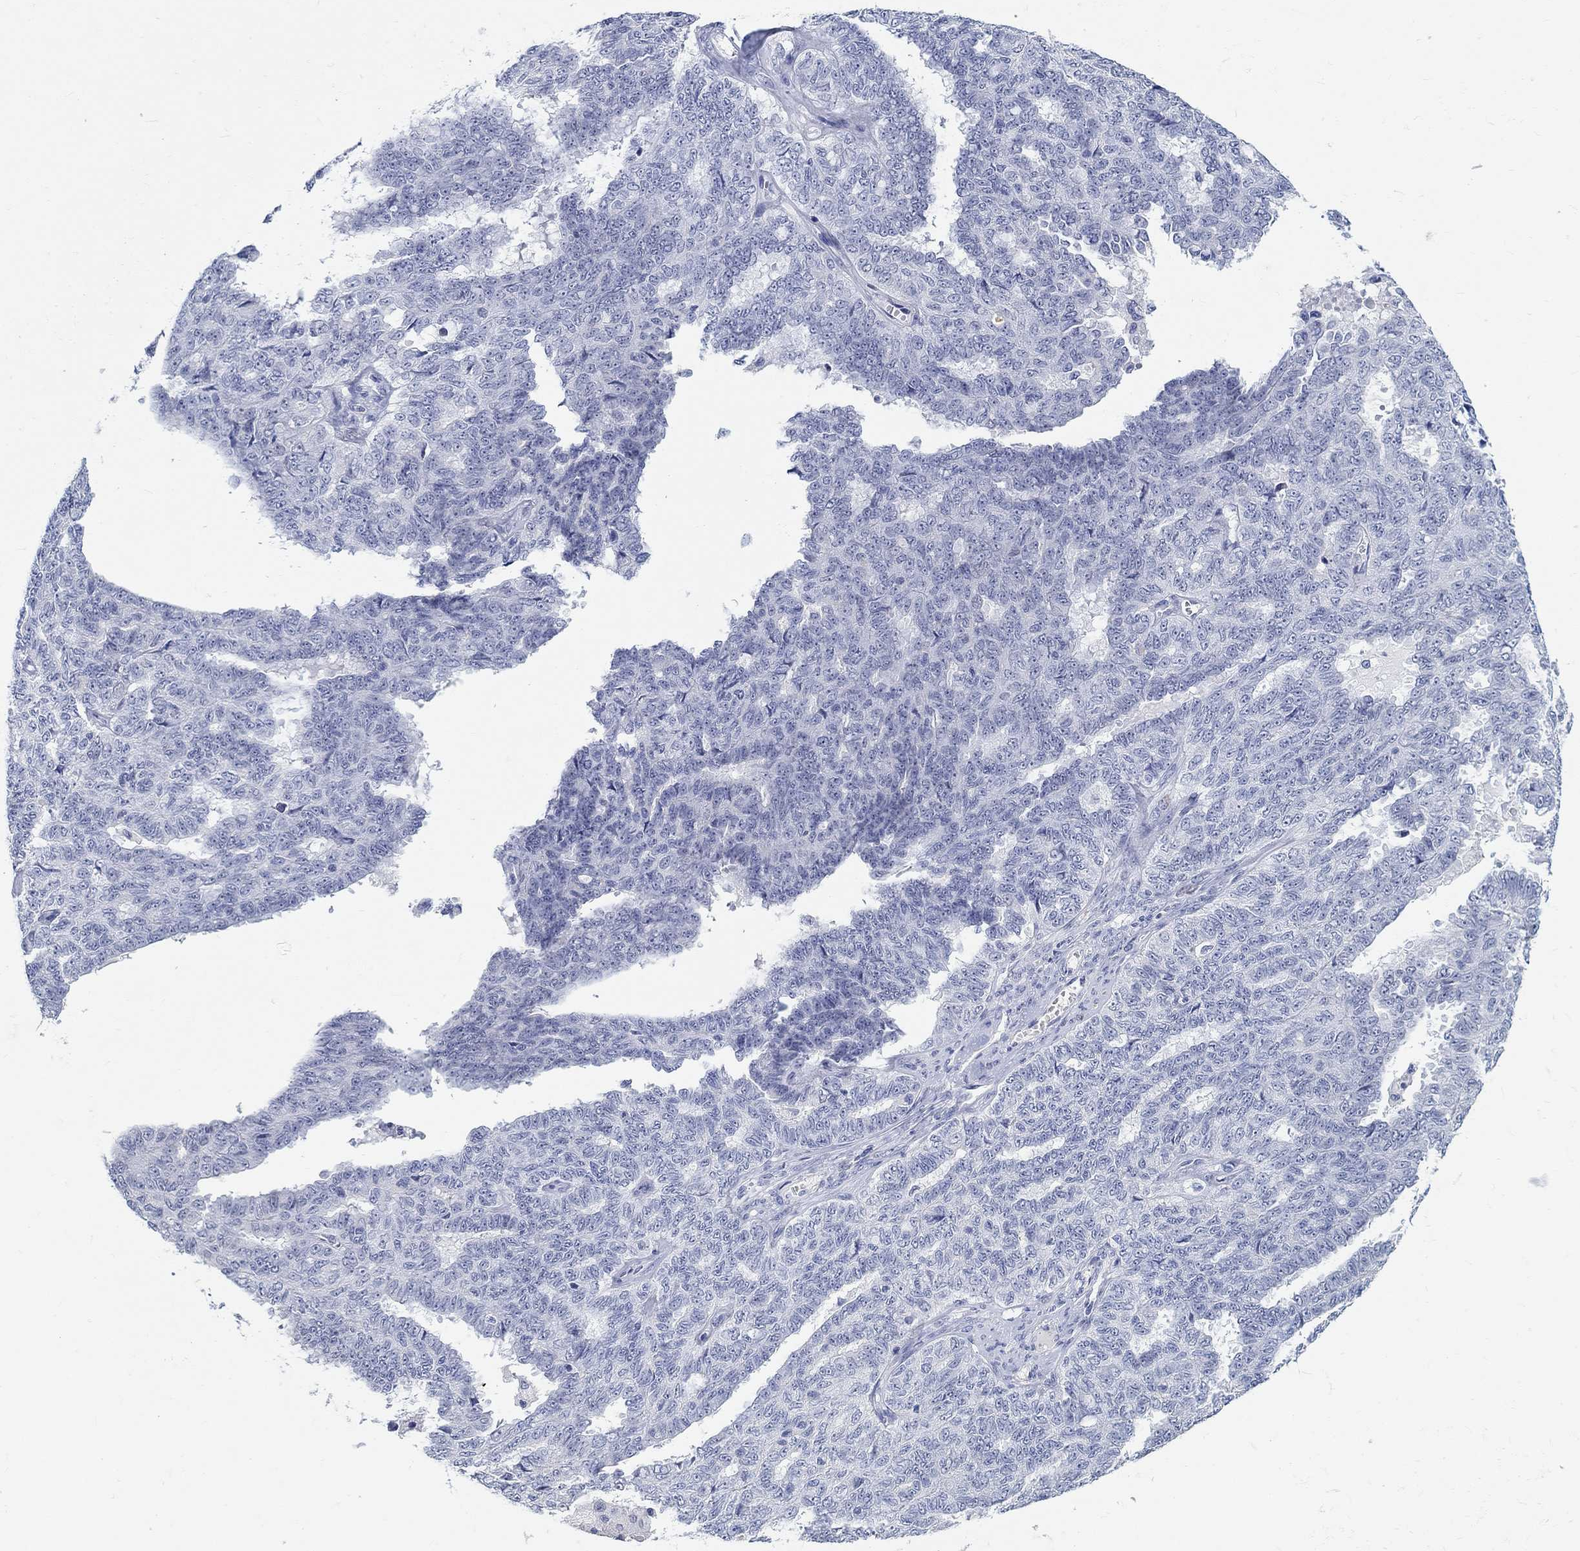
{"staining": {"intensity": "negative", "quantity": "none", "location": "none"}, "tissue": "ovarian cancer", "cell_type": "Tumor cells", "image_type": "cancer", "snomed": [{"axis": "morphology", "description": "Cystadenocarcinoma, serous, NOS"}, {"axis": "topography", "description": "Ovary"}], "caption": "Immunohistochemical staining of human ovarian cancer shows no significant staining in tumor cells.", "gene": "GRIA3", "patient": {"sex": "female", "age": 71}}